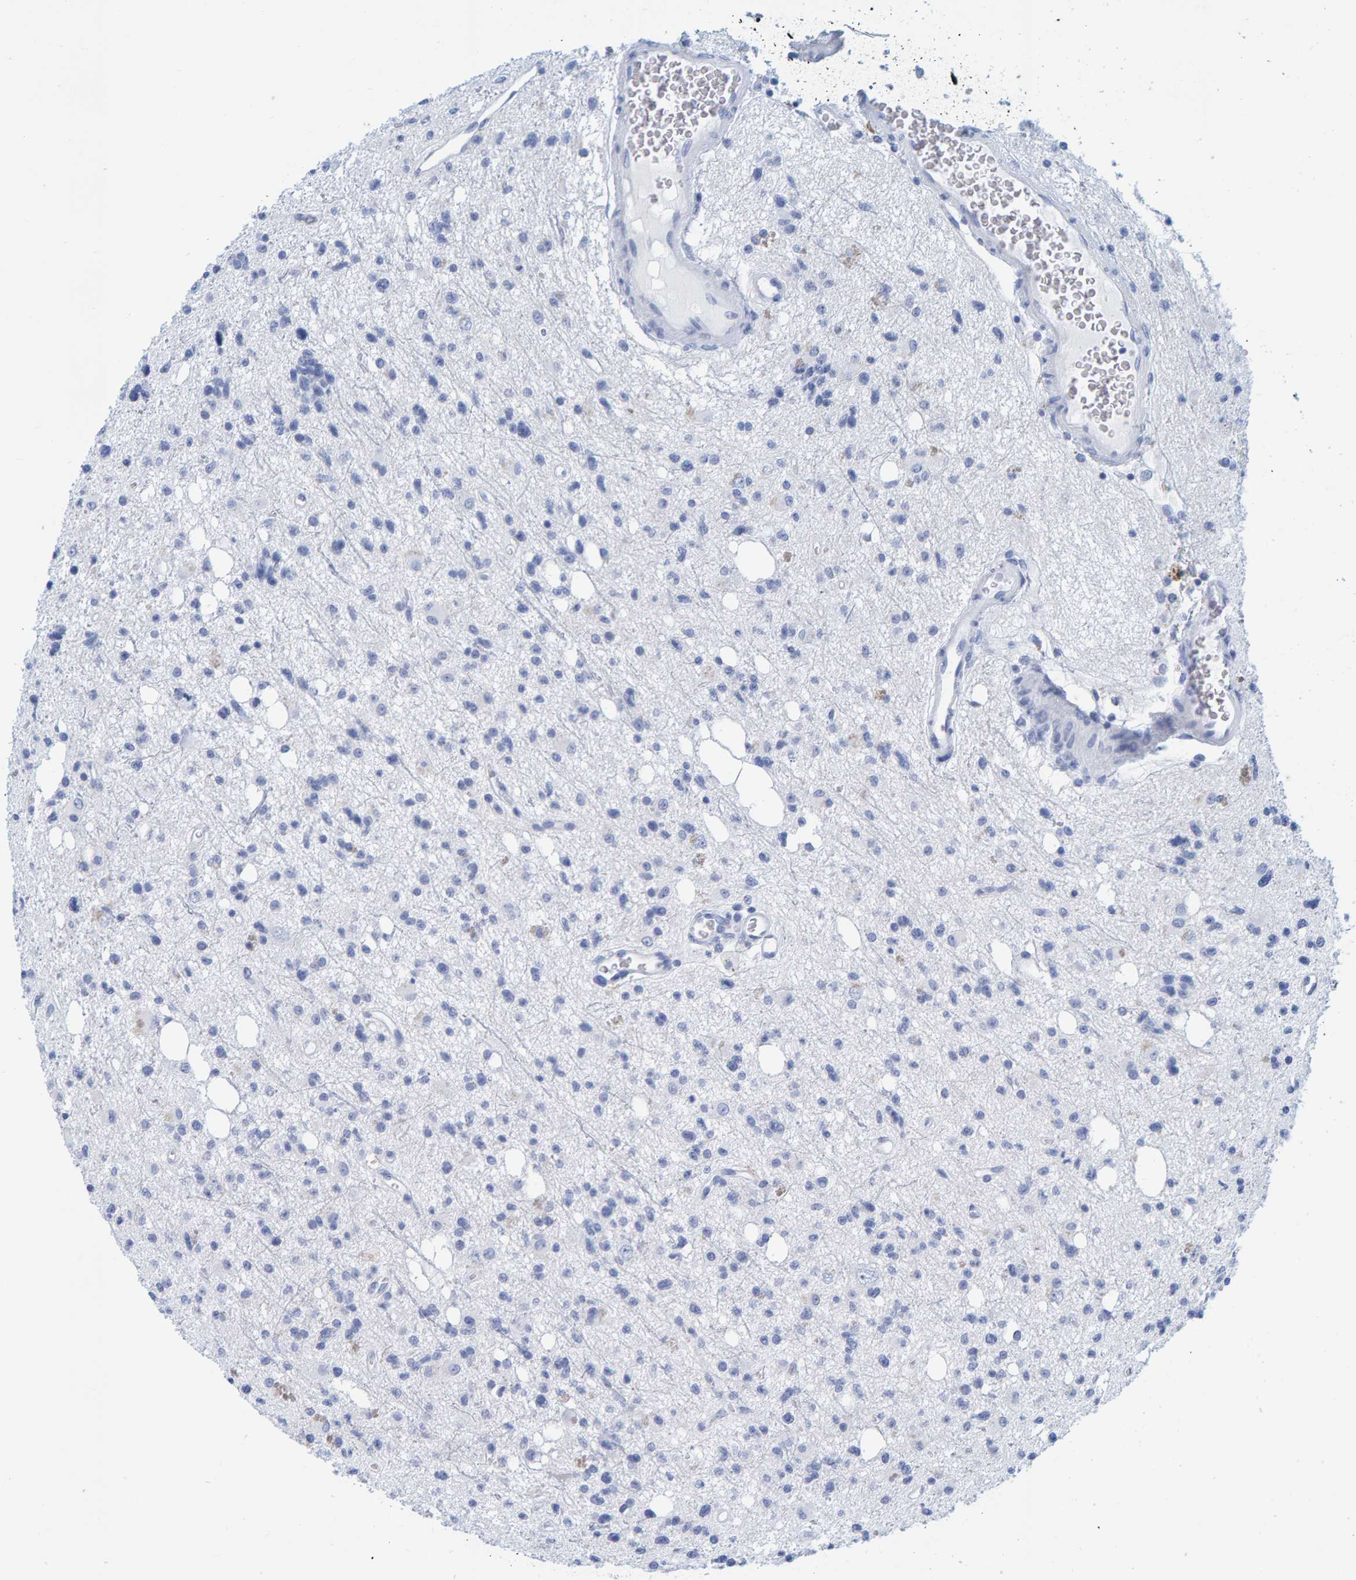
{"staining": {"intensity": "negative", "quantity": "none", "location": "none"}, "tissue": "glioma", "cell_type": "Tumor cells", "image_type": "cancer", "snomed": [{"axis": "morphology", "description": "Glioma, malignant, High grade"}, {"axis": "topography", "description": "Brain"}], "caption": "A photomicrograph of human malignant glioma (high-grade) is negative for staining in tumor cells.", "gene": "SFTPC", "patient": {"sex": "female", "age": 62}}